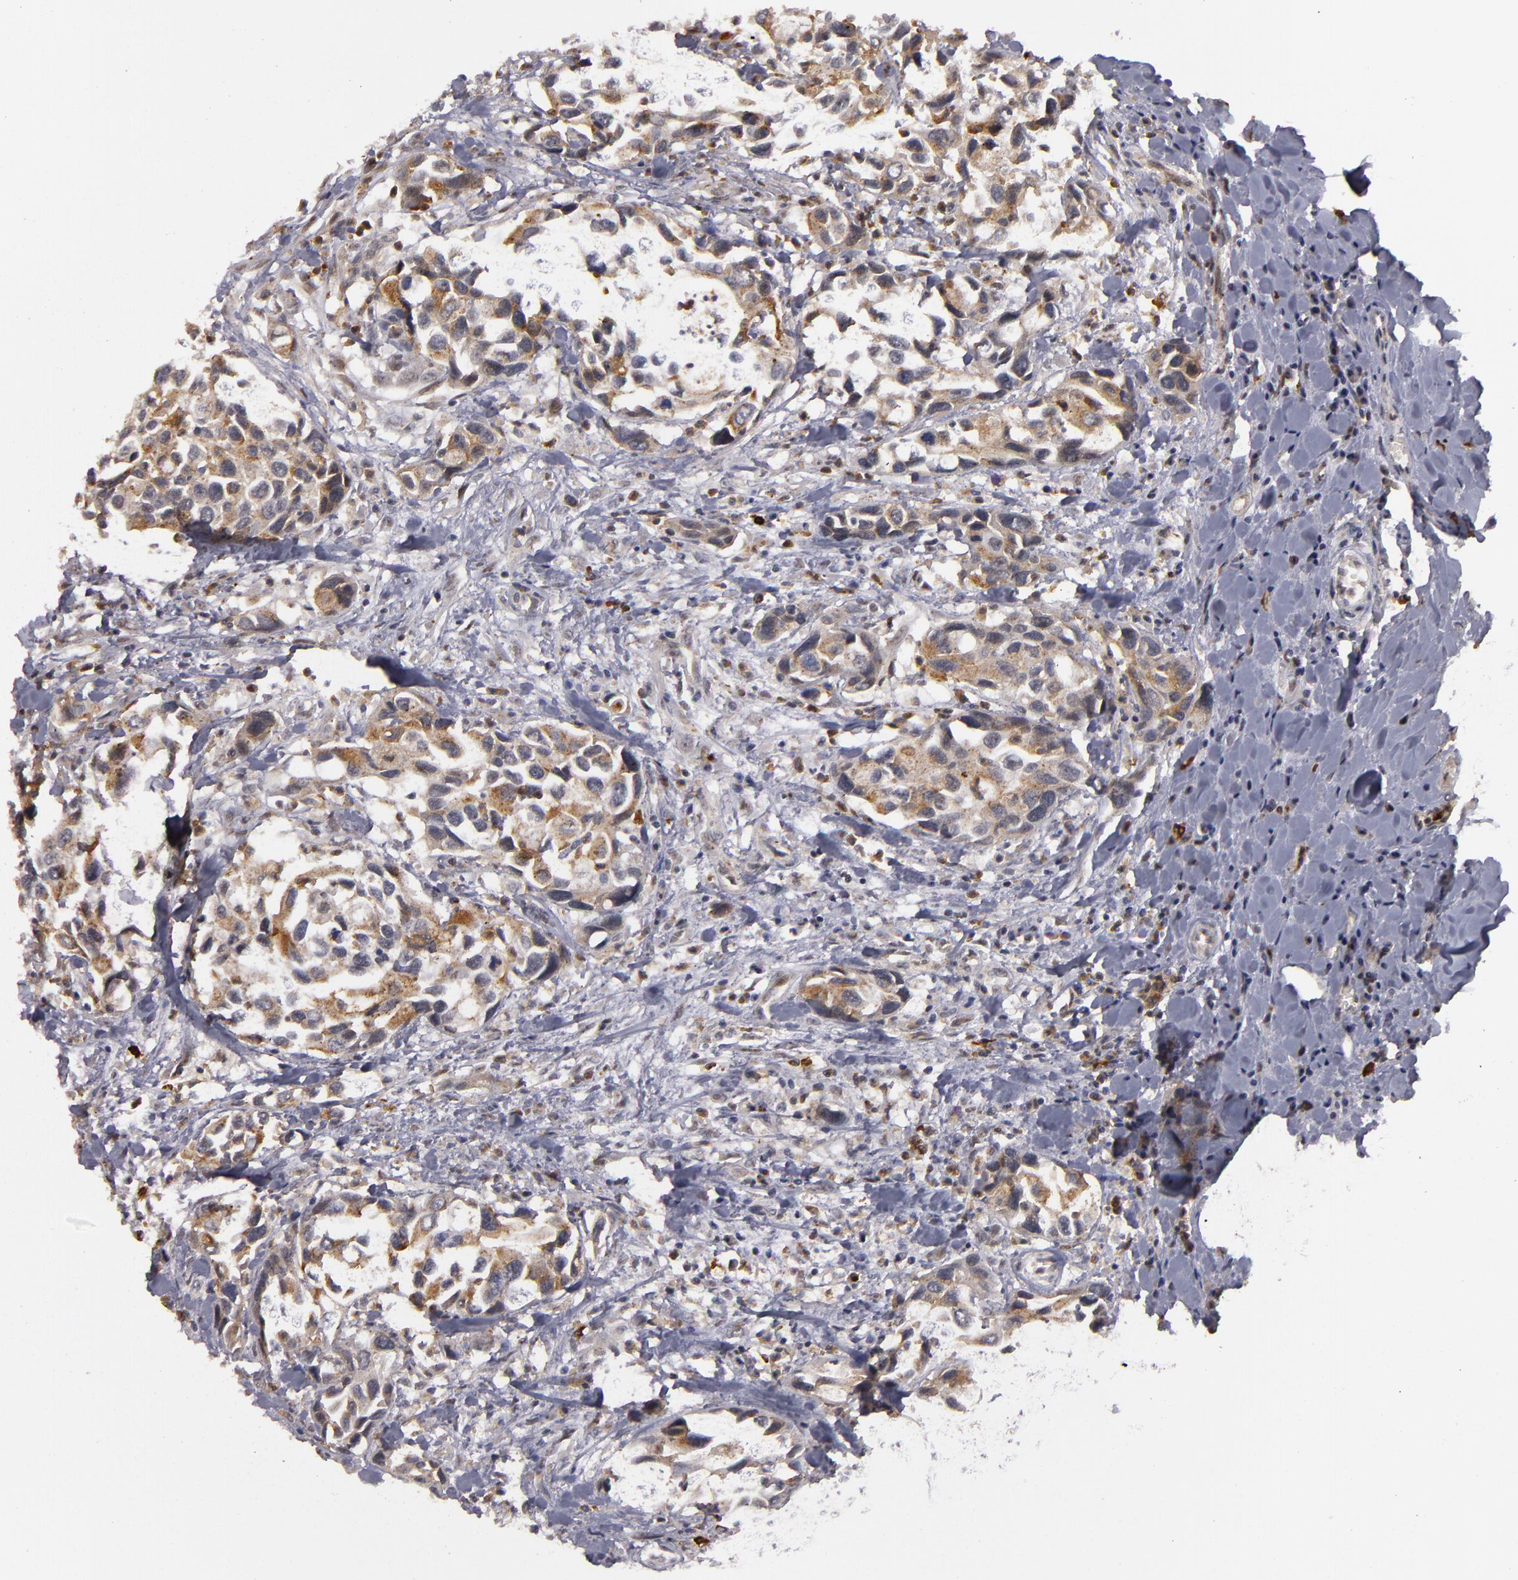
{"staining": {"intensity": "moderate", "quantity": "25%-75%", "location": "cytoplasmic/membranous"}, "tissue": "urothelial cancer", "cell_type": "Tumor cells", "image_type": "cancer", "snomed": [{"axis": "morphology", "description": "Urothelial carcinoma, High grade"}, {"axis": "topography", "description": "Urinary bladder"}], "caption": "IHC image of human urothelial carcinoma (high-grade) stained for a protein (brown), which reveals medium levels of moderate cytoplasmic/membranous staining in approximately 25%-75% of tumor cells.", "gene": "STX3", "patient": {"sex": "male", "age": 66}}